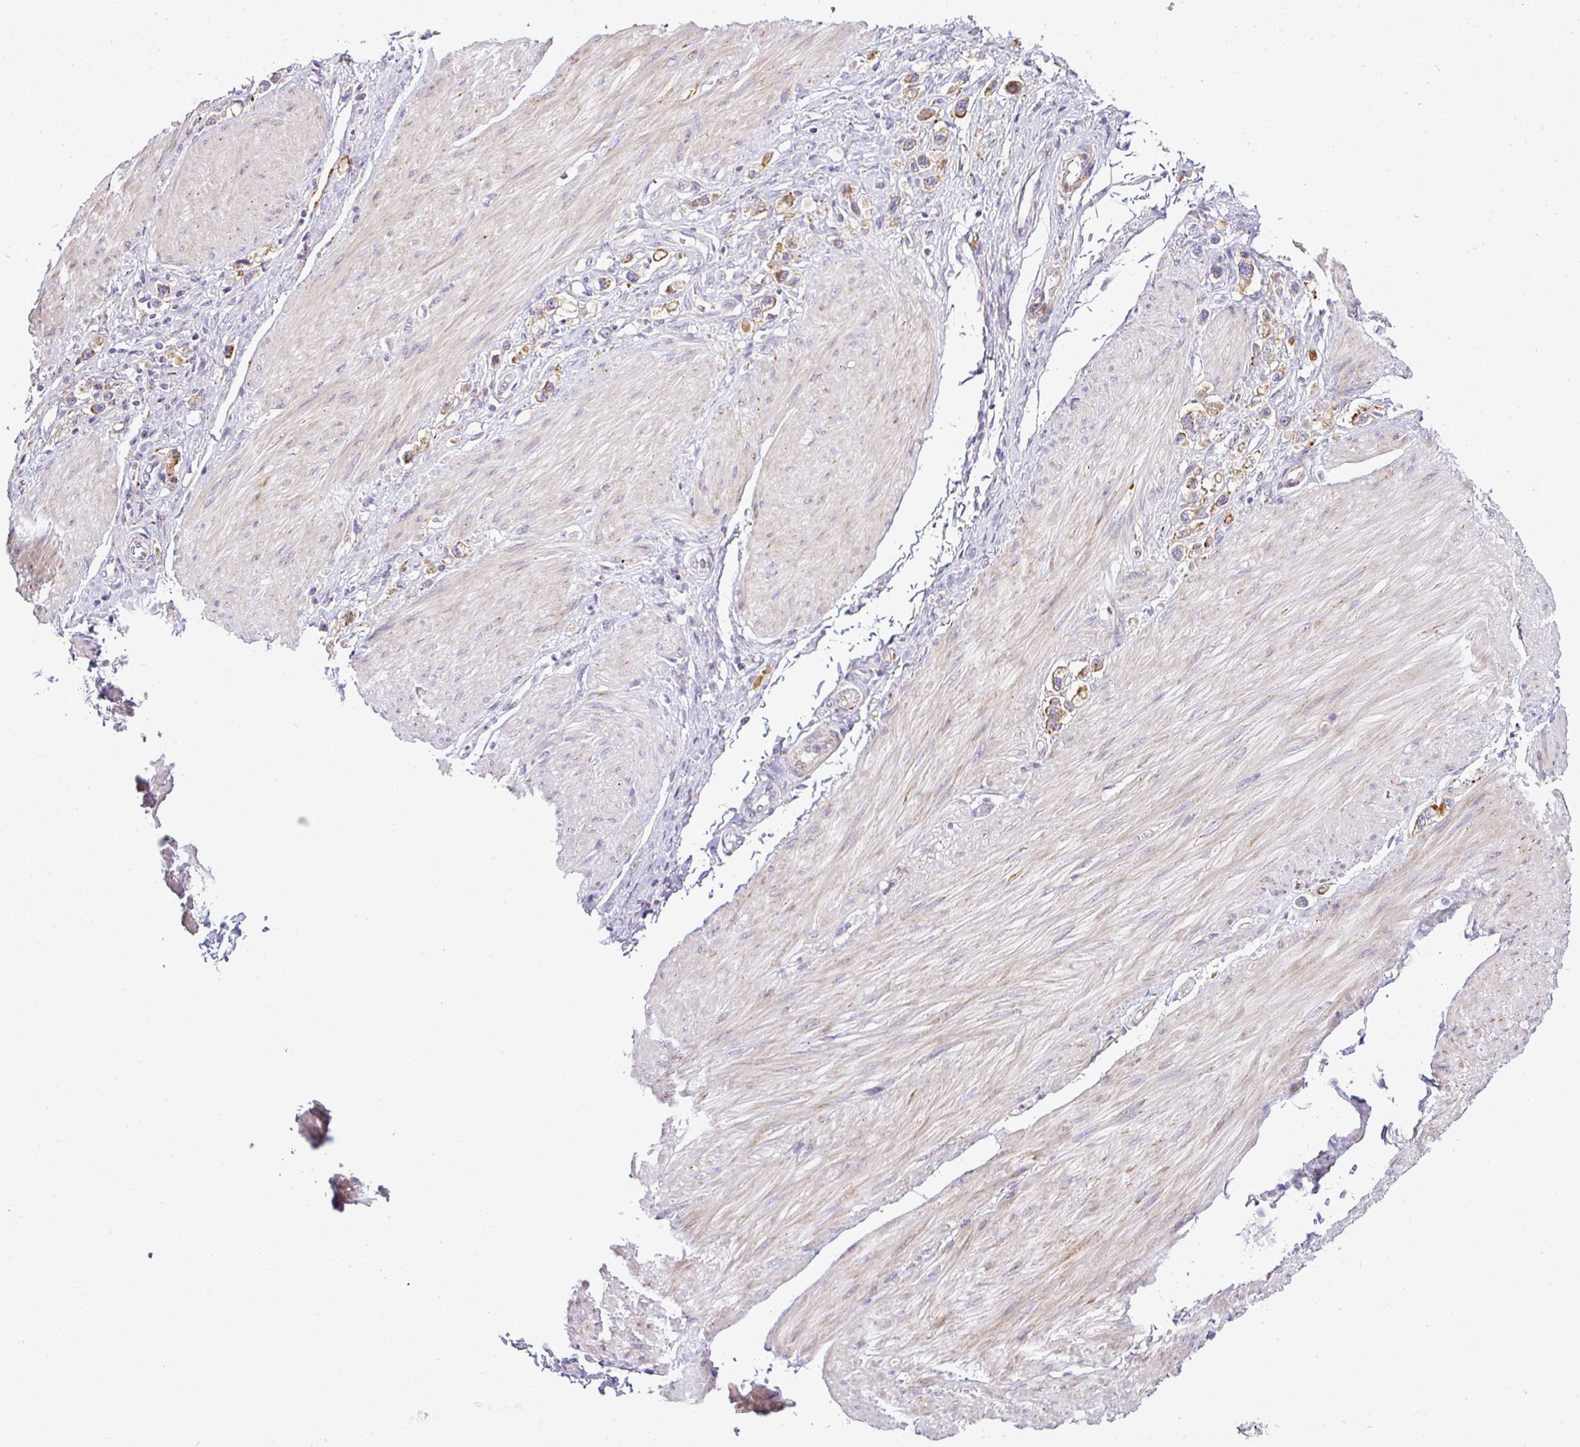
{"staining": {"intensity": "moderate", "quantity": ">75%", "location": "cytoplasmic/membranous"}, "tissue": "stomach cancer", "cell_type": "Tumor cells", "image_type": "cancer", "snomed": [{"axis": "morphology", "description": "Adenocarcinoma, NOS"}, {"axis": "topography", "description": "Stomach"}], "caption": "An immunohistochemistry (IHC) histopathology image of neoplastic tissue is shown. Protein staining in brown shows moderate cytoplasmic/membranous positivity in stomach adenocarcinoma within tumor cells.", "gene": "ANKRD18A", "patient": {"sex": "female", "age": 65}}